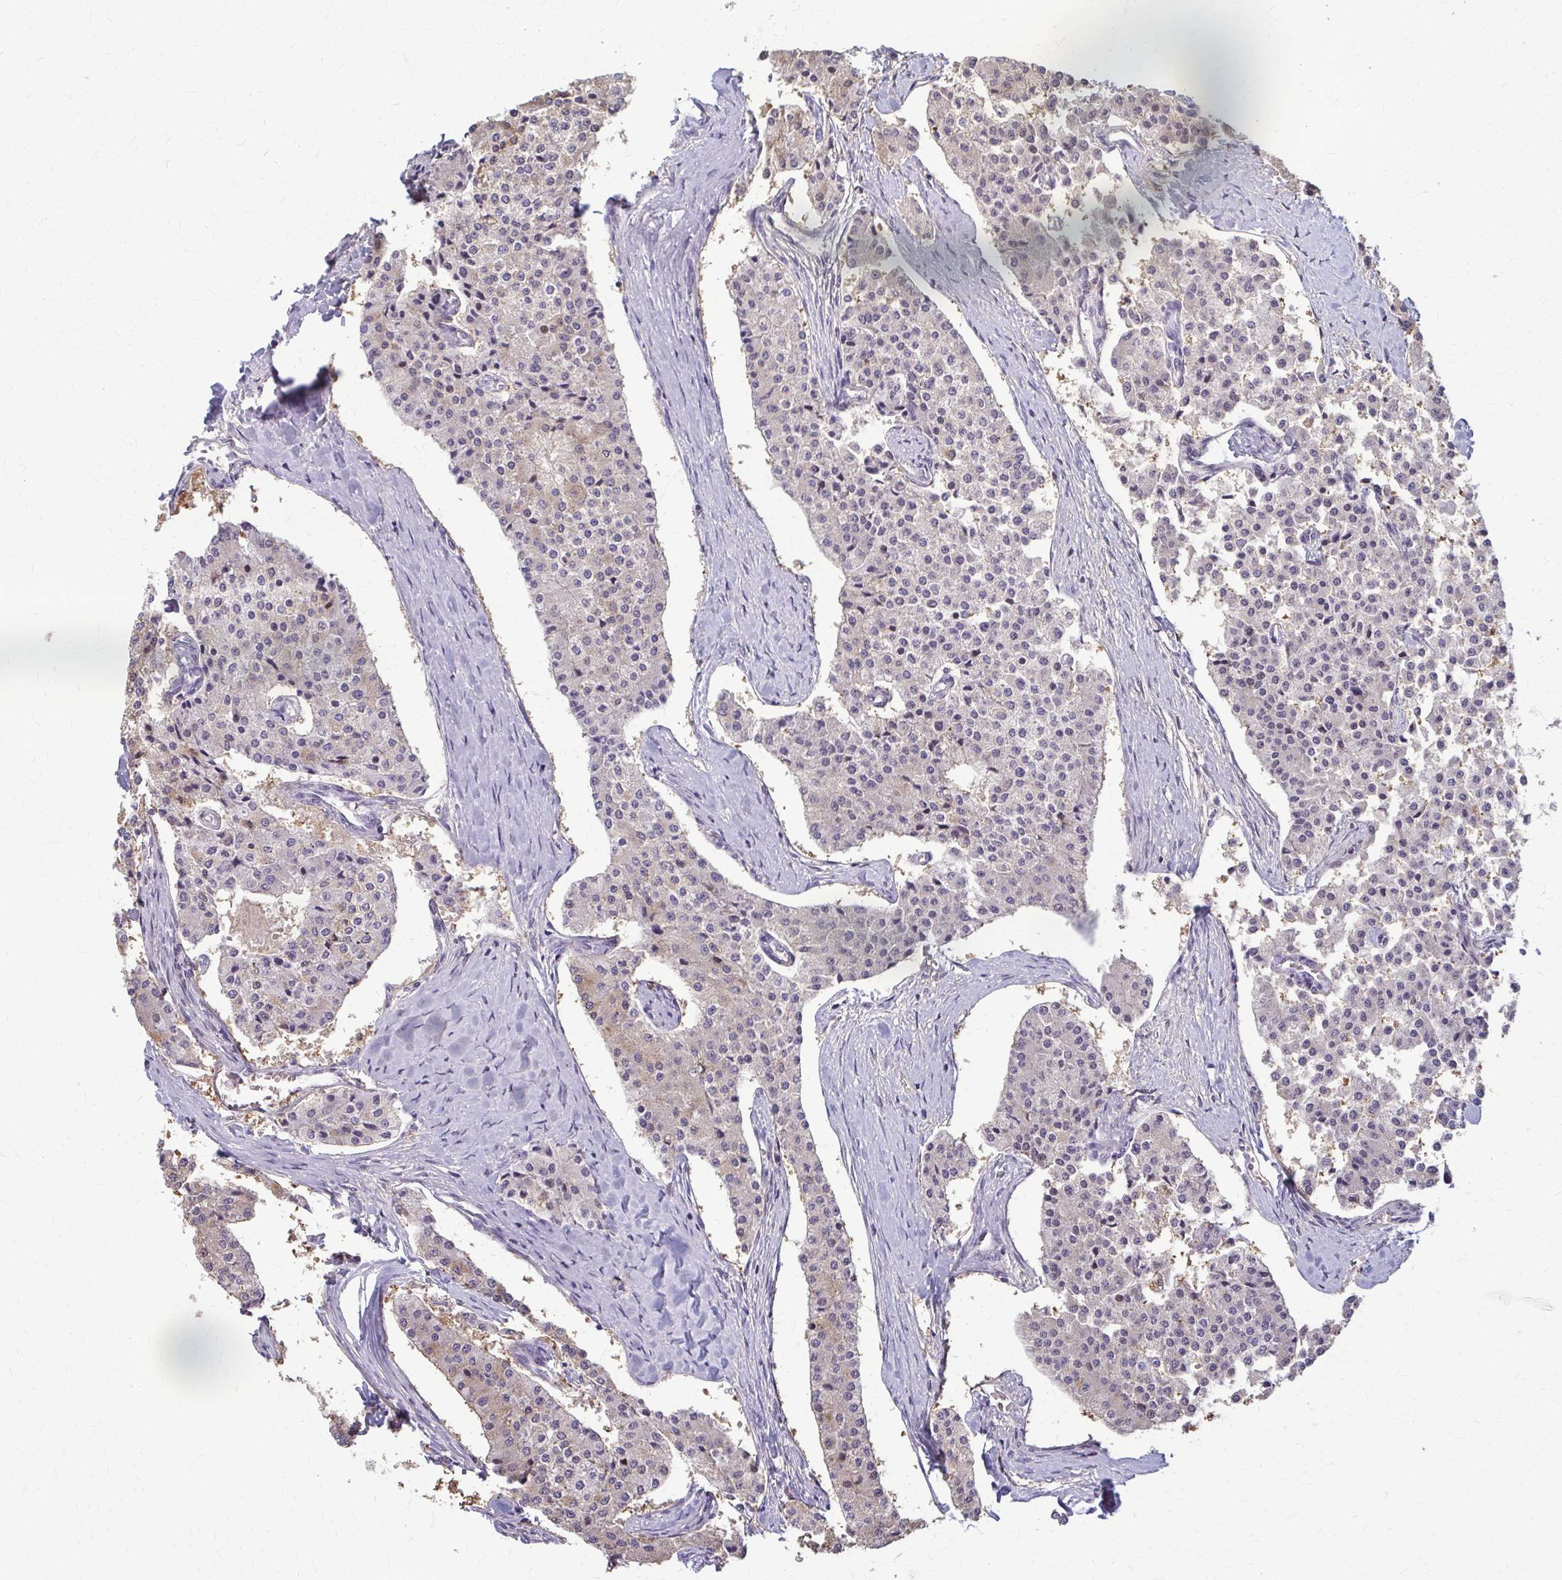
{"staining": {"intensity": "weak", "quantity": "25%-75%", "location": "cytoplasmic/membranous"}, "tissue": "carcinoid", "cell_type": "Tumor cells", "image_type": "cancer", "snomed": [{"axis": "morphology", "description": "Carcinoid, malignant, NOS"}, {"axis": "topography", "description": "Colon"}], "caption": "Protein staining by immunohistochemistry (IHC) reveals weak cytoplasmic/membranous positivity in approximately 25%-75% of tumor cells in carcinoid.", "gene": "ZNF34", "patient": {"sex": "female", "age": 52}}